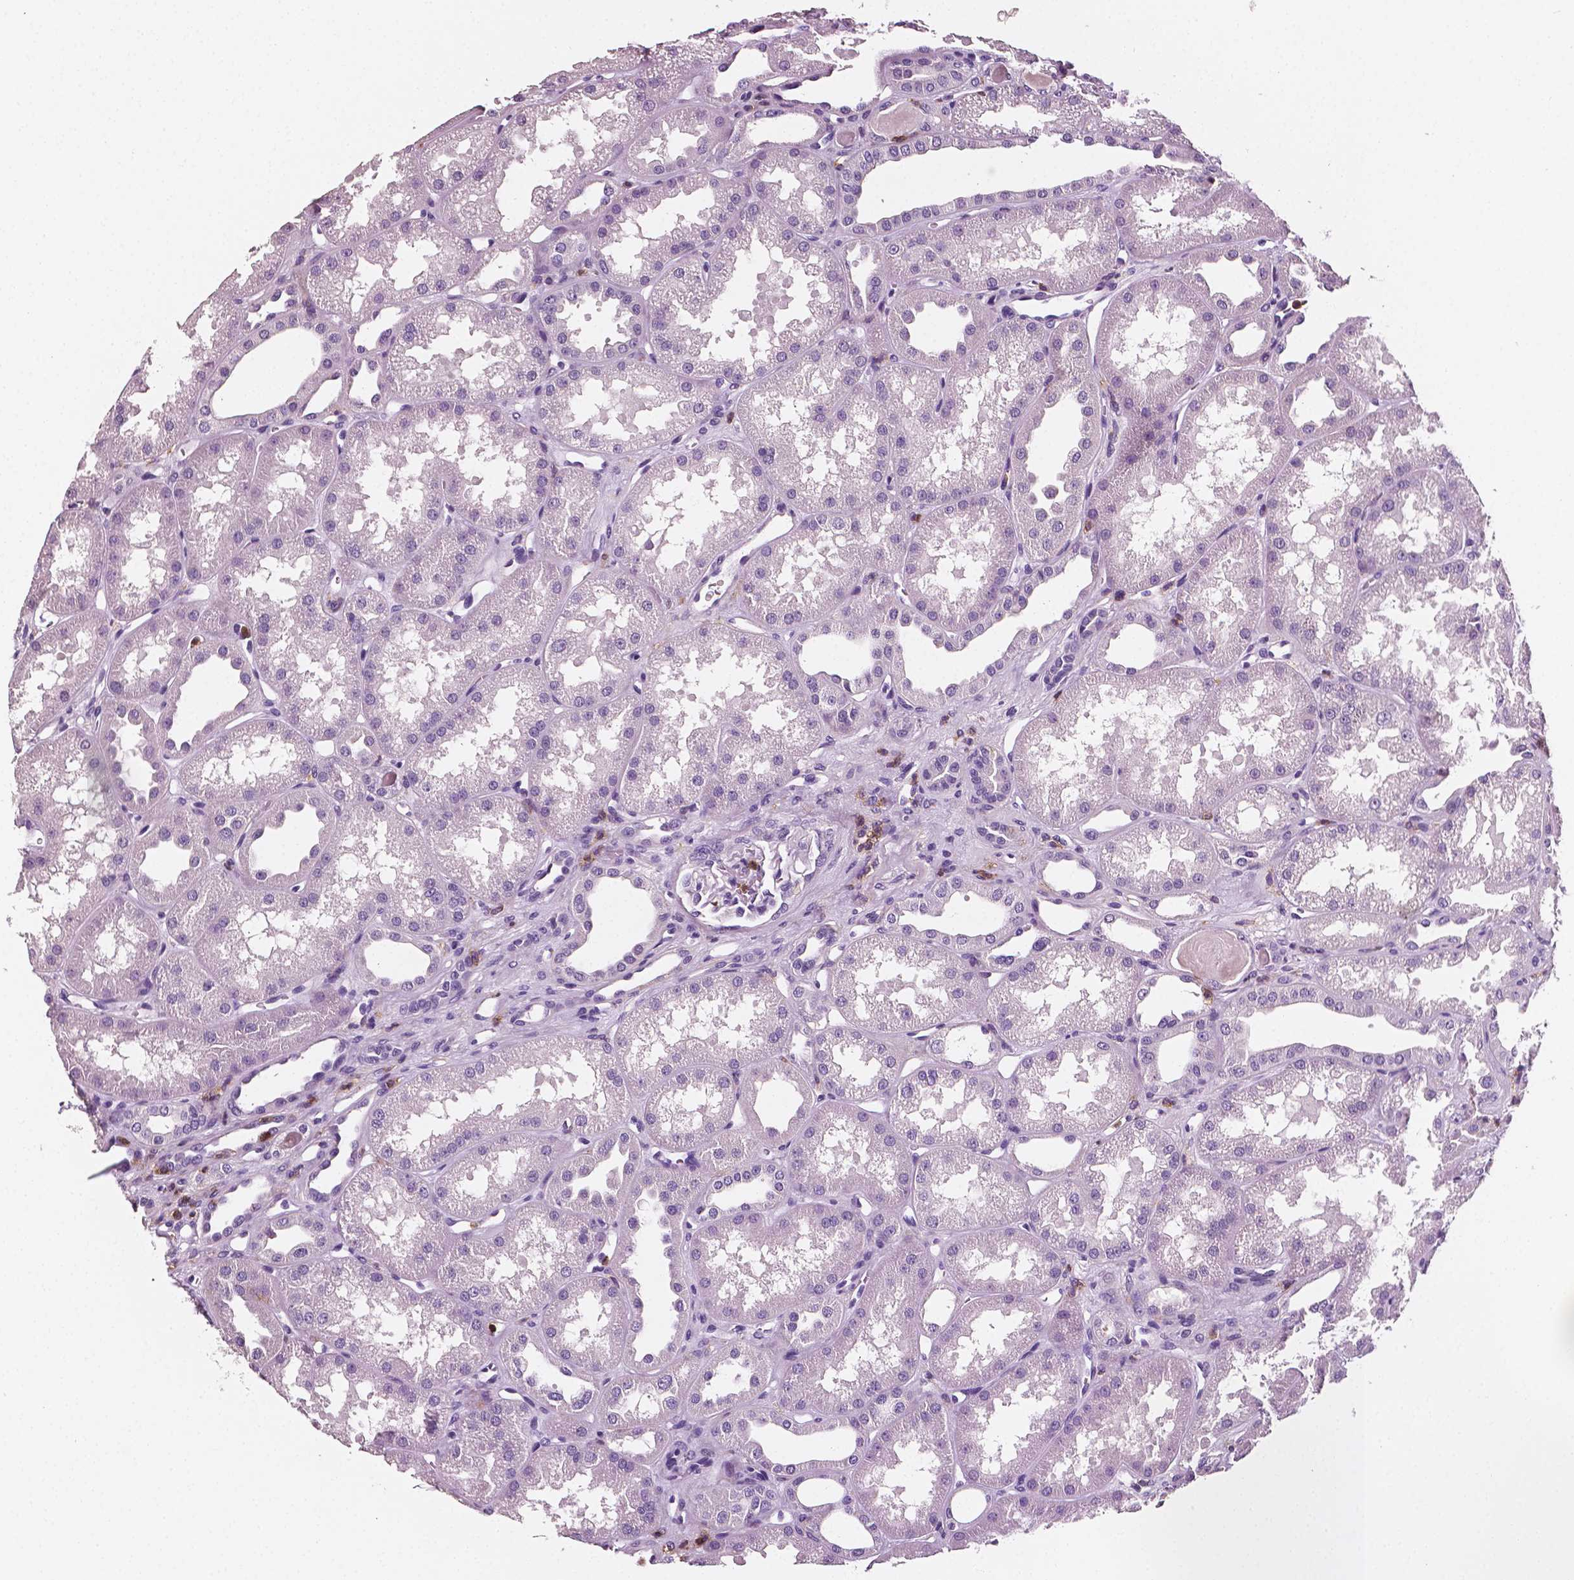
{"staining": {"intensity": "negative", "quantity": "none", "location": "none"}, "tissue": "kidney", "cell_type": "Cells in glomeruli", "image_type": "normal", "snomed": [{"axis": "morphology", "description": "Normal tissue, NOS"}, {"axis": "topography", "description": "Kidney"}], "caption": "Immunohistochemistry of benign kidney displays no staining in cells in glomeruli.", "gene": "PTPRC", "patient": {"sex": "male", "age": 61}}